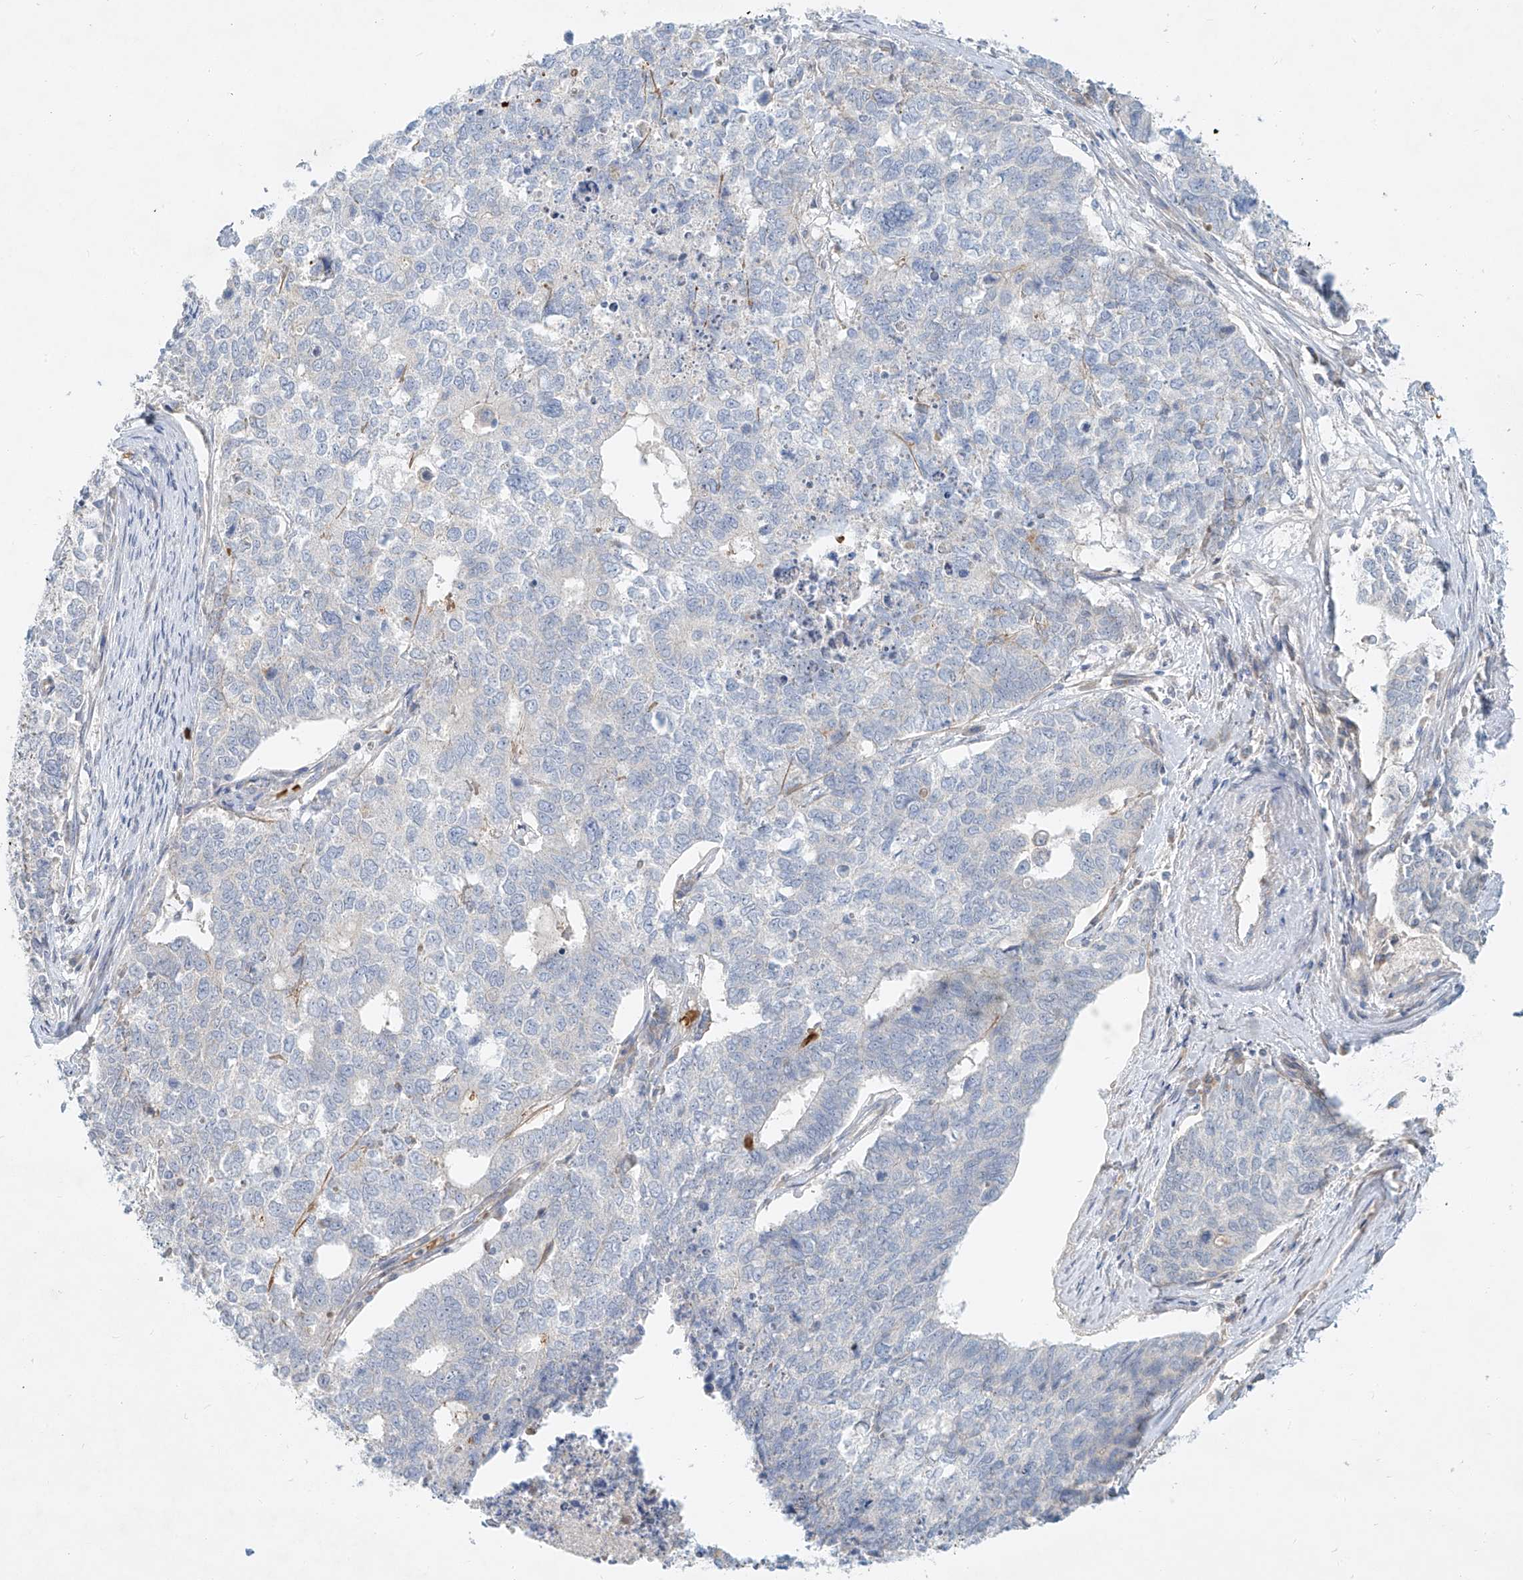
{"staining": {"intensity": "negative", "quantity": "none", "location": "none"}, "tissue": "cervical cancer", "cell_type": "Tumor cells", "image_type": "cancer", "snomed": [{"axis": "morphology", "description": "Squamous cell carcinoma, NOS"}, {"axis": "topography", "description": "Cervix"}], "caption": "Immunohistochemical staining of human cervical cancer (squamous cell carcinoma) displays no significant staining in tumor cells. Nuclei are stained in blue.", "gene": "SYTL3", "patient": {"sex": "female", "age": 63}}